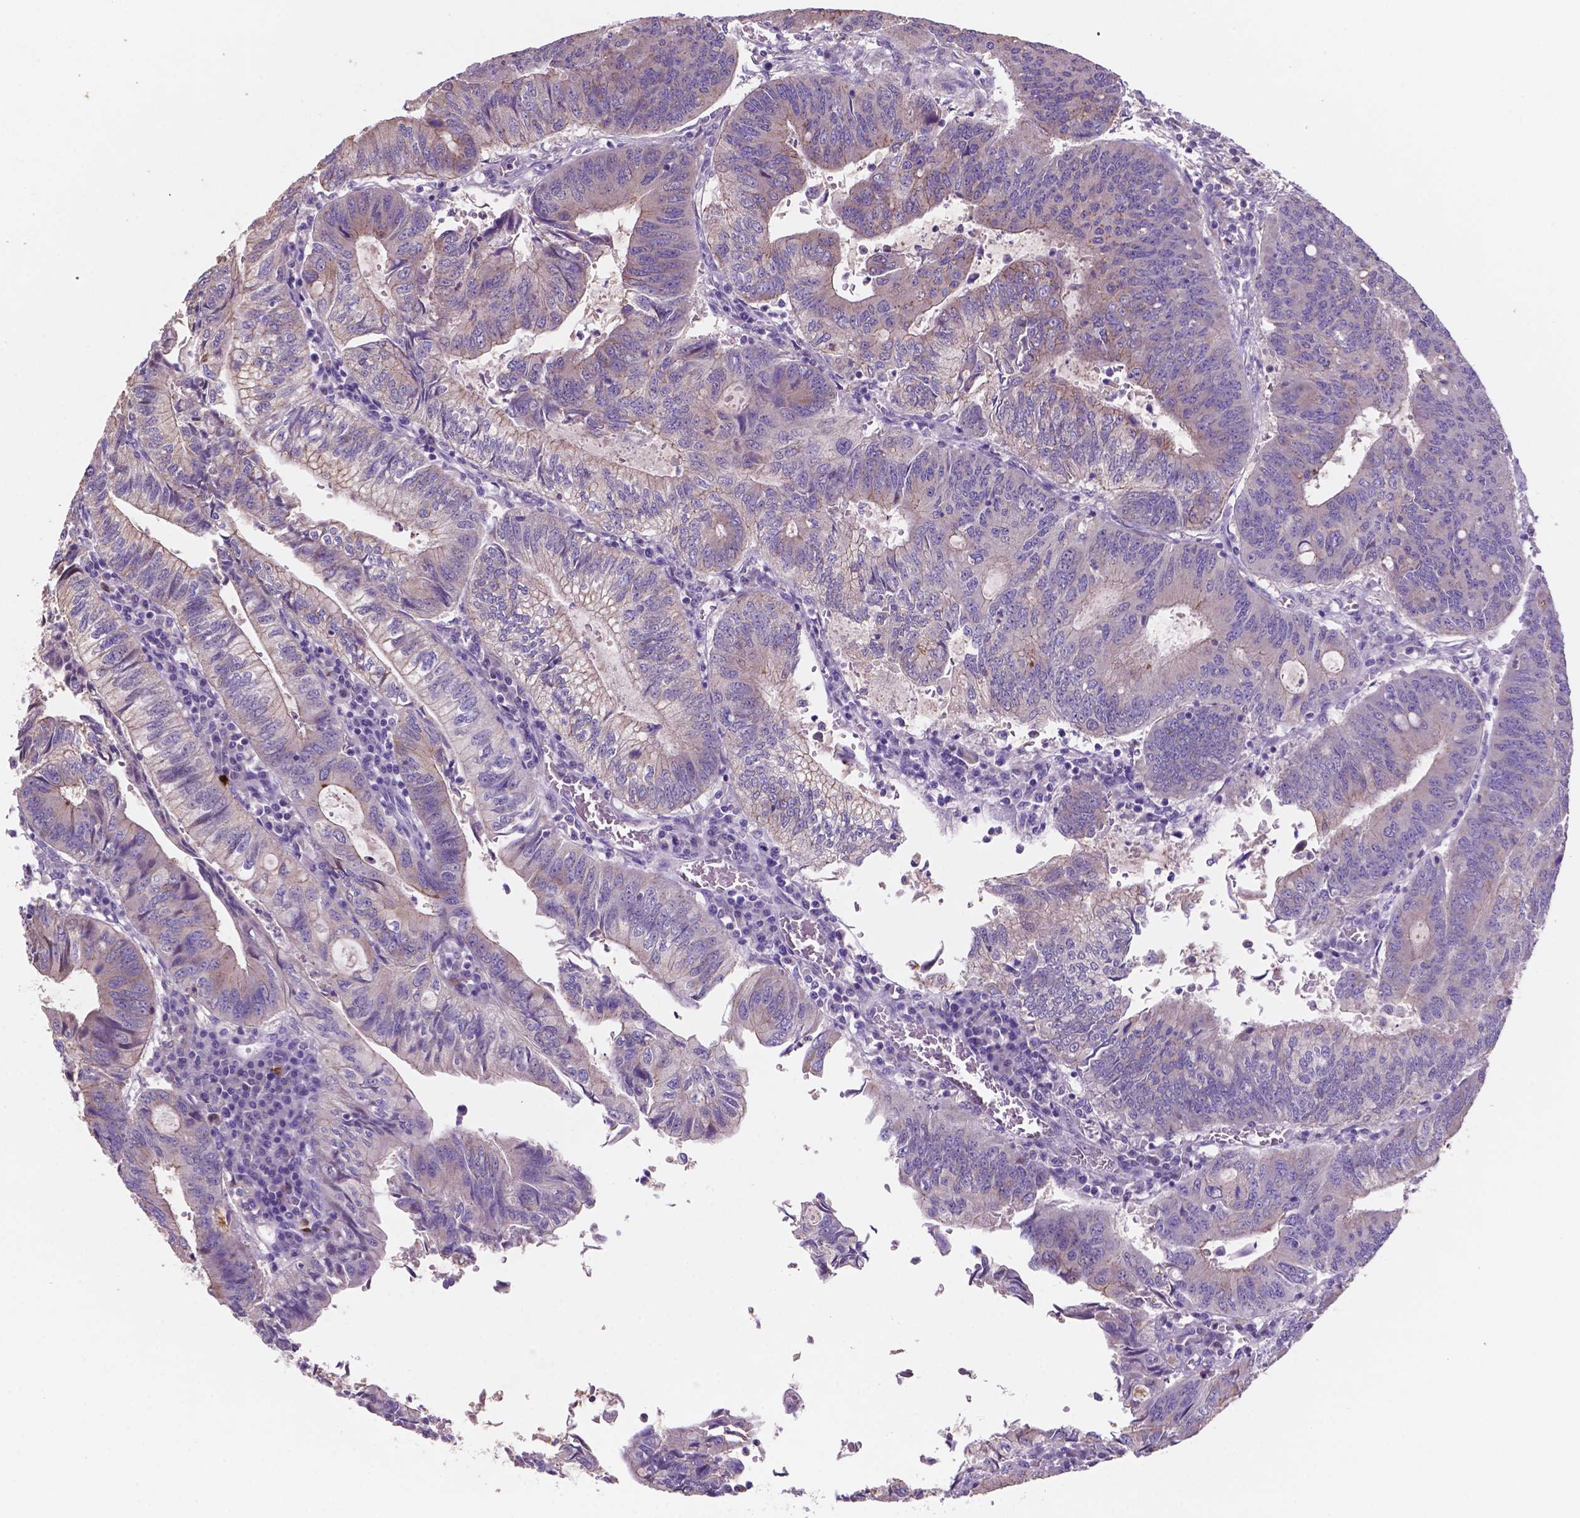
{"staining": {"intensity": "weak", "quantity": "<25%", "location": "cytoplasmic/membranous"}, "tissue": "colorectal cancer", "cell_type": "Tumor cells", "image_type": "cancer", "snomed": [{"axis": "morphology", "description": "Adenocarcinoma, NOS"}, {"axis": "topography", "description": "Colon"}], "caption": "This is an immunohistochemistry (IHC) micrograph of human colorectal cancer (adenocarcinoma). There is no staining in tumor cells.", "gene": "MKRN2OS", "patient": {"sex": "male", "age": 67}}